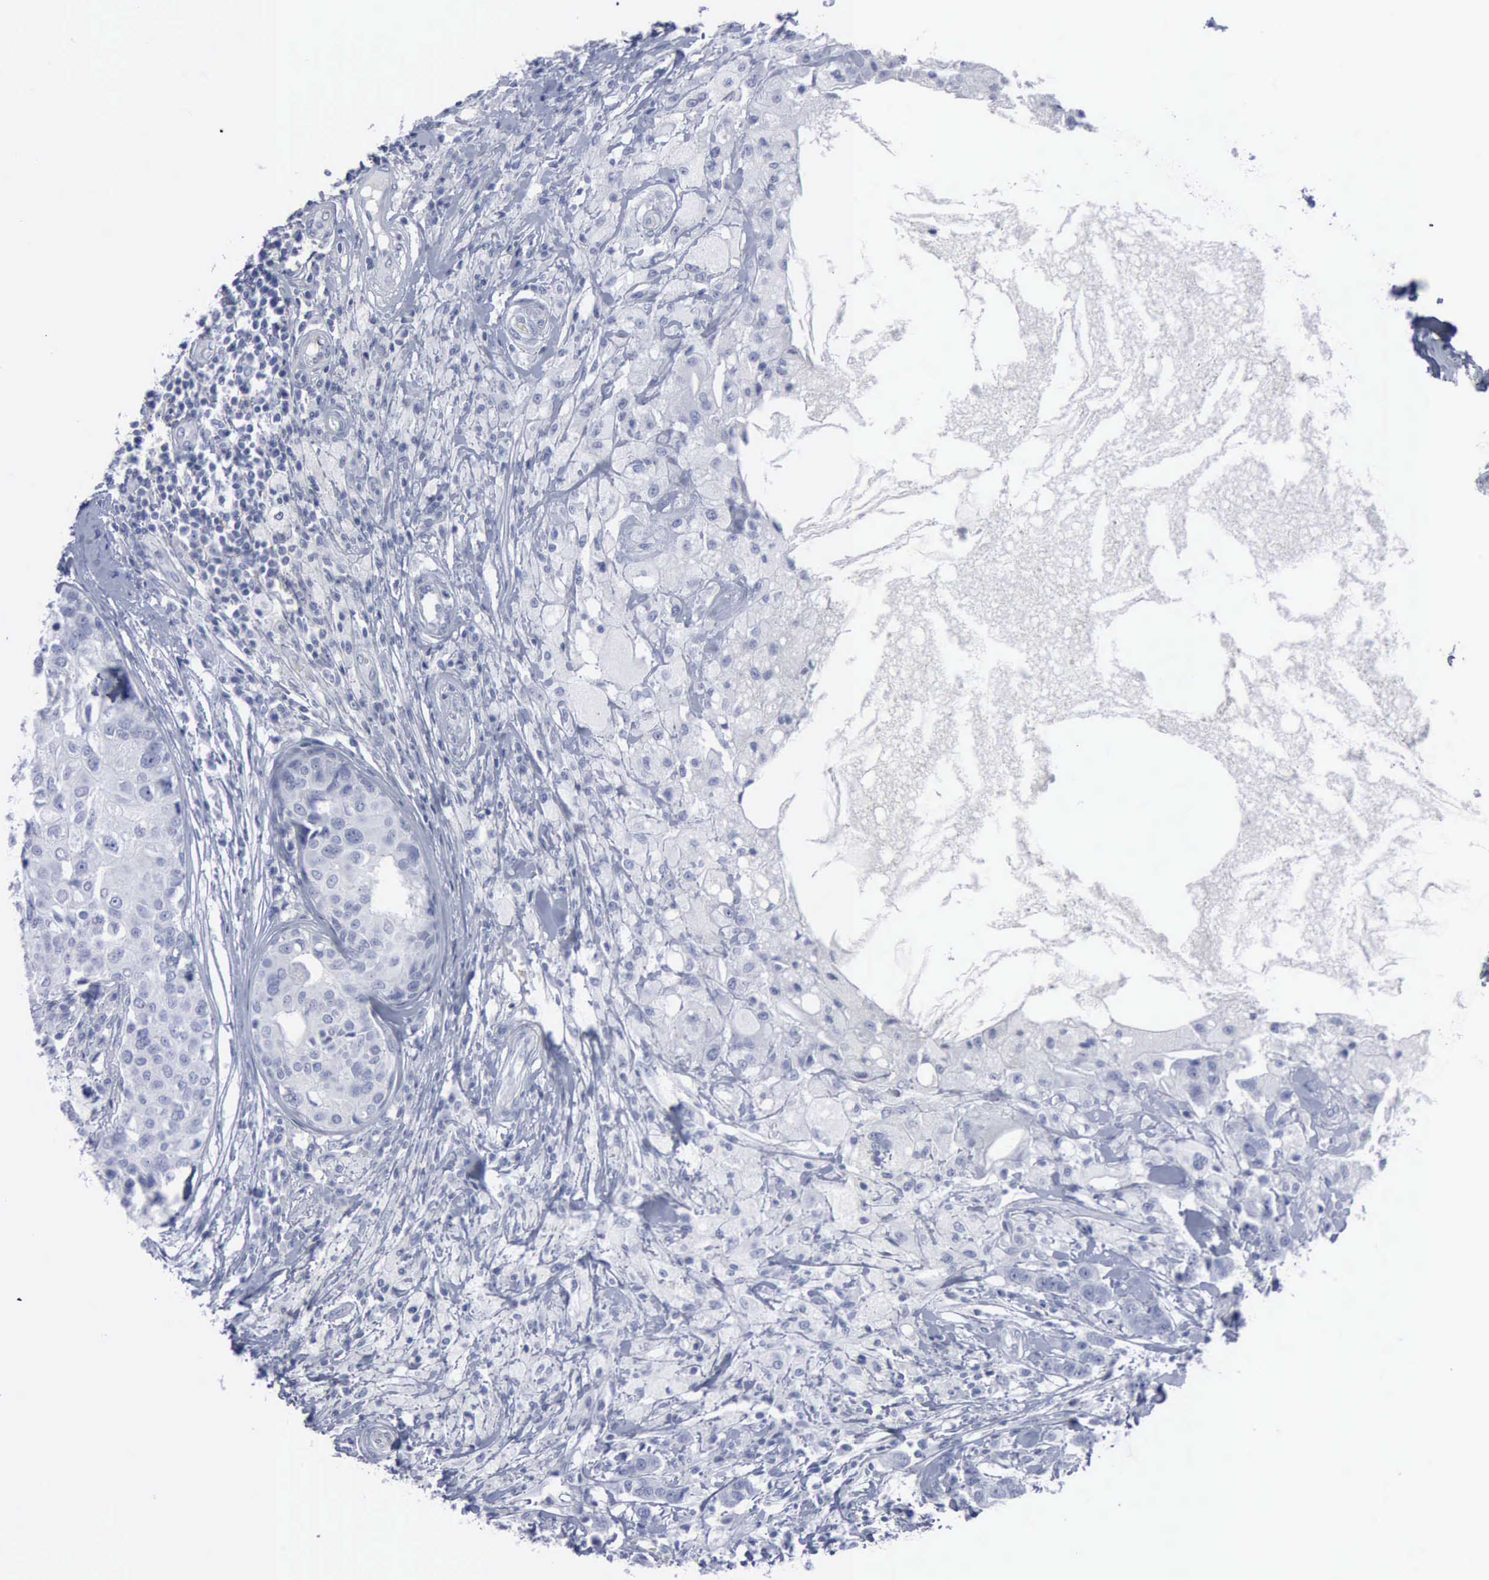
{"staining": {"intensity": "negative", "quantity": "none", "location": "none"}, "tissue": "breast cancer", "cell_type": "Tumor cells", "image_type": "cancer", "snomed": [{"axis": "morphology", "description": "Duct carcinoma"}, {"axis": "topography", "description": "Breast"}], "caption": "DAB (3,3'-diaminobenzidine) immunohistochemical staining of breast cancer demonstrates no significant staining in tumor cells. (IHC, brightfield microscopy, high magnification).", "gene": "VCAM1", "patient": {"sex": "female", "age": 27}}